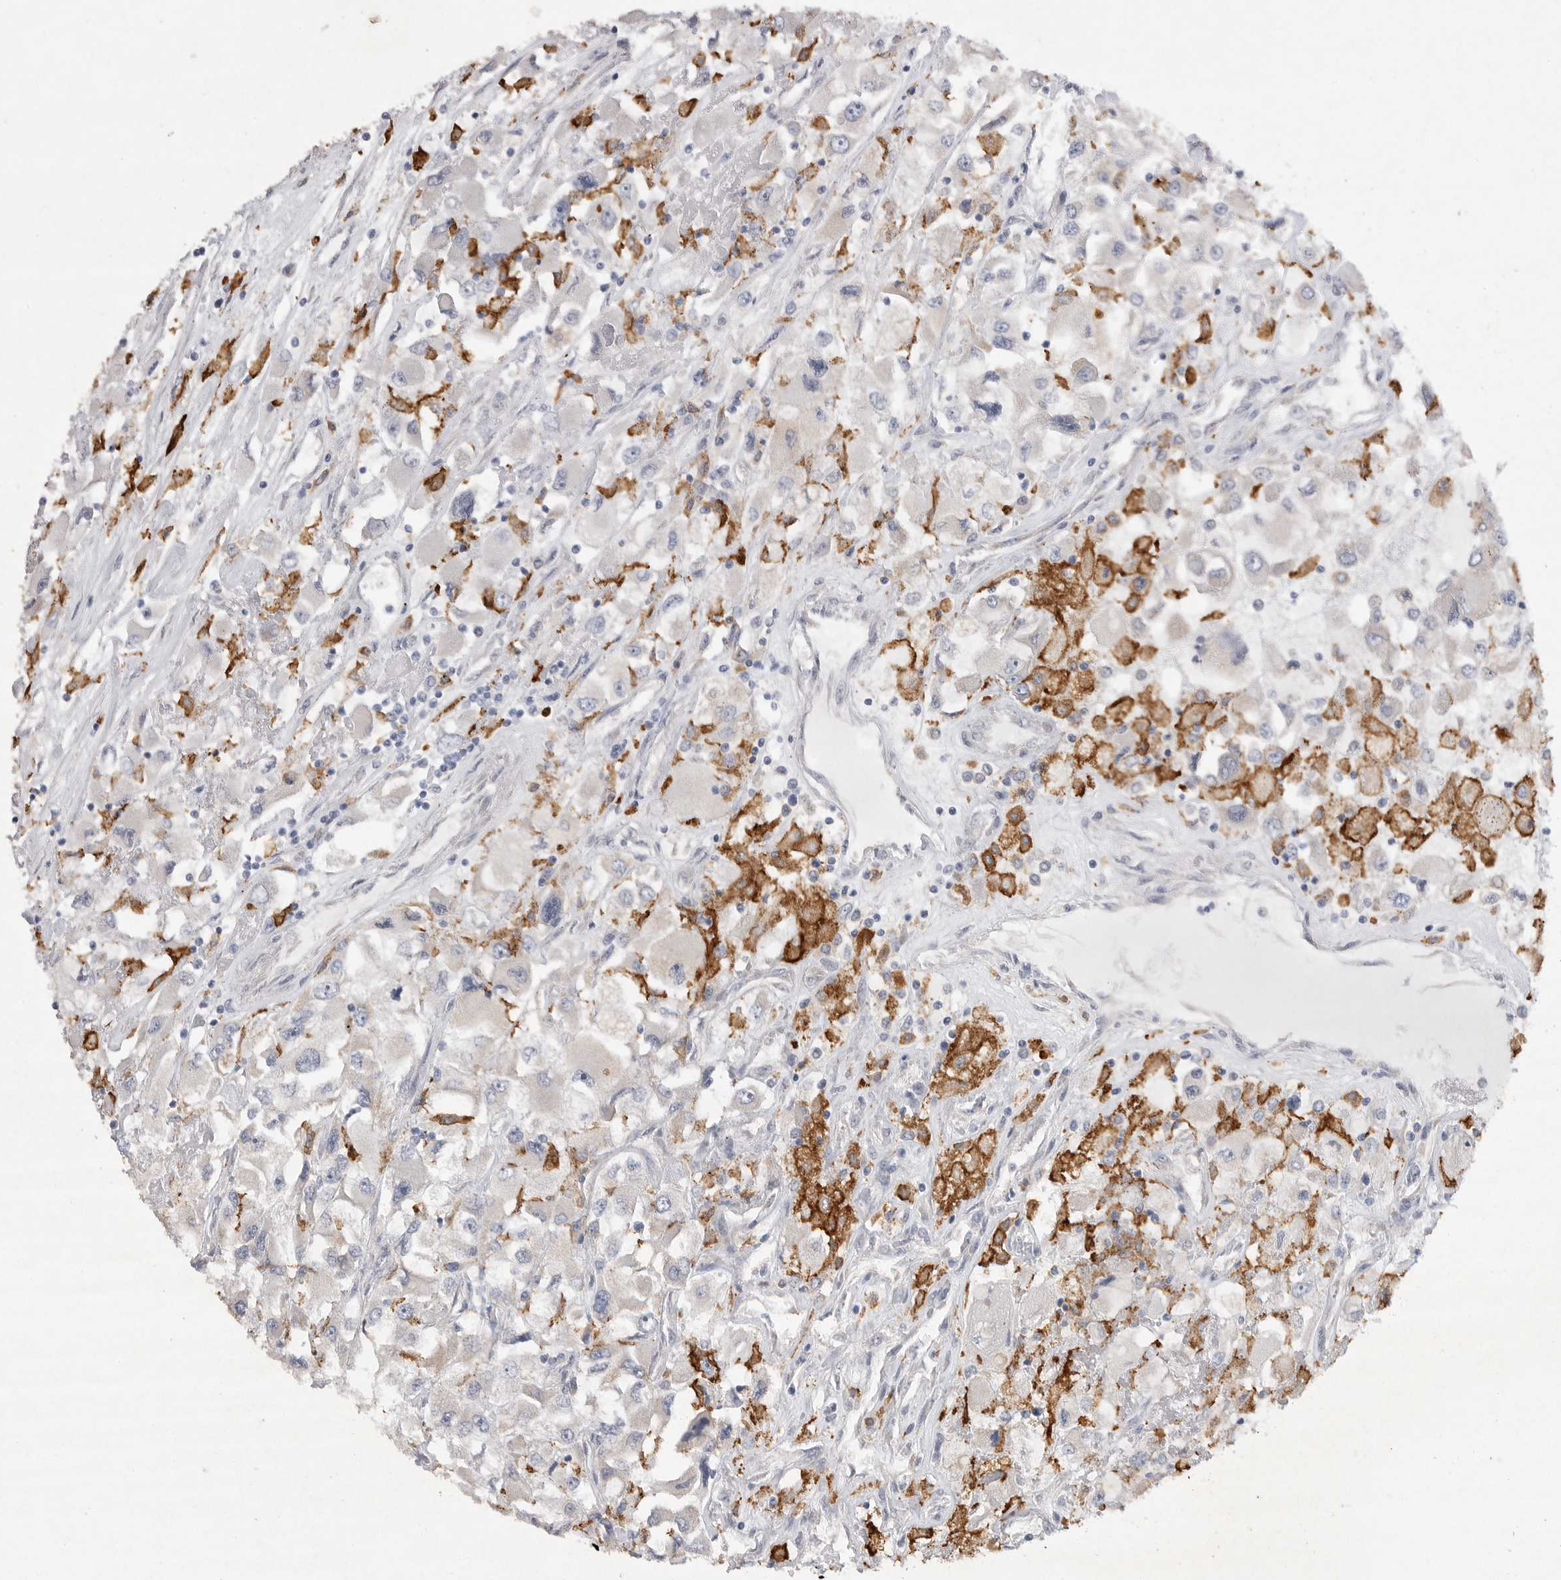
{"staining": {"intensity": "negative", "quantity": "none", "location": "none"}, "tissue": "renal cancer", "cell_type": "Tumor cells", "image_type": "cancer", "snomed": [{"axis": "morphology", "description": "Adenocarcinoma, NOS"}, {"axis": "topography", "description": "Kidney"}], "caption": "Immunohistochemistry micrograph of renal adenocarcinoma stained for a protein (brown), which demonstrates no positivity in tumor cells.", "gene": "EDEM3", "patient": {"sex": "female", "age": 52}}